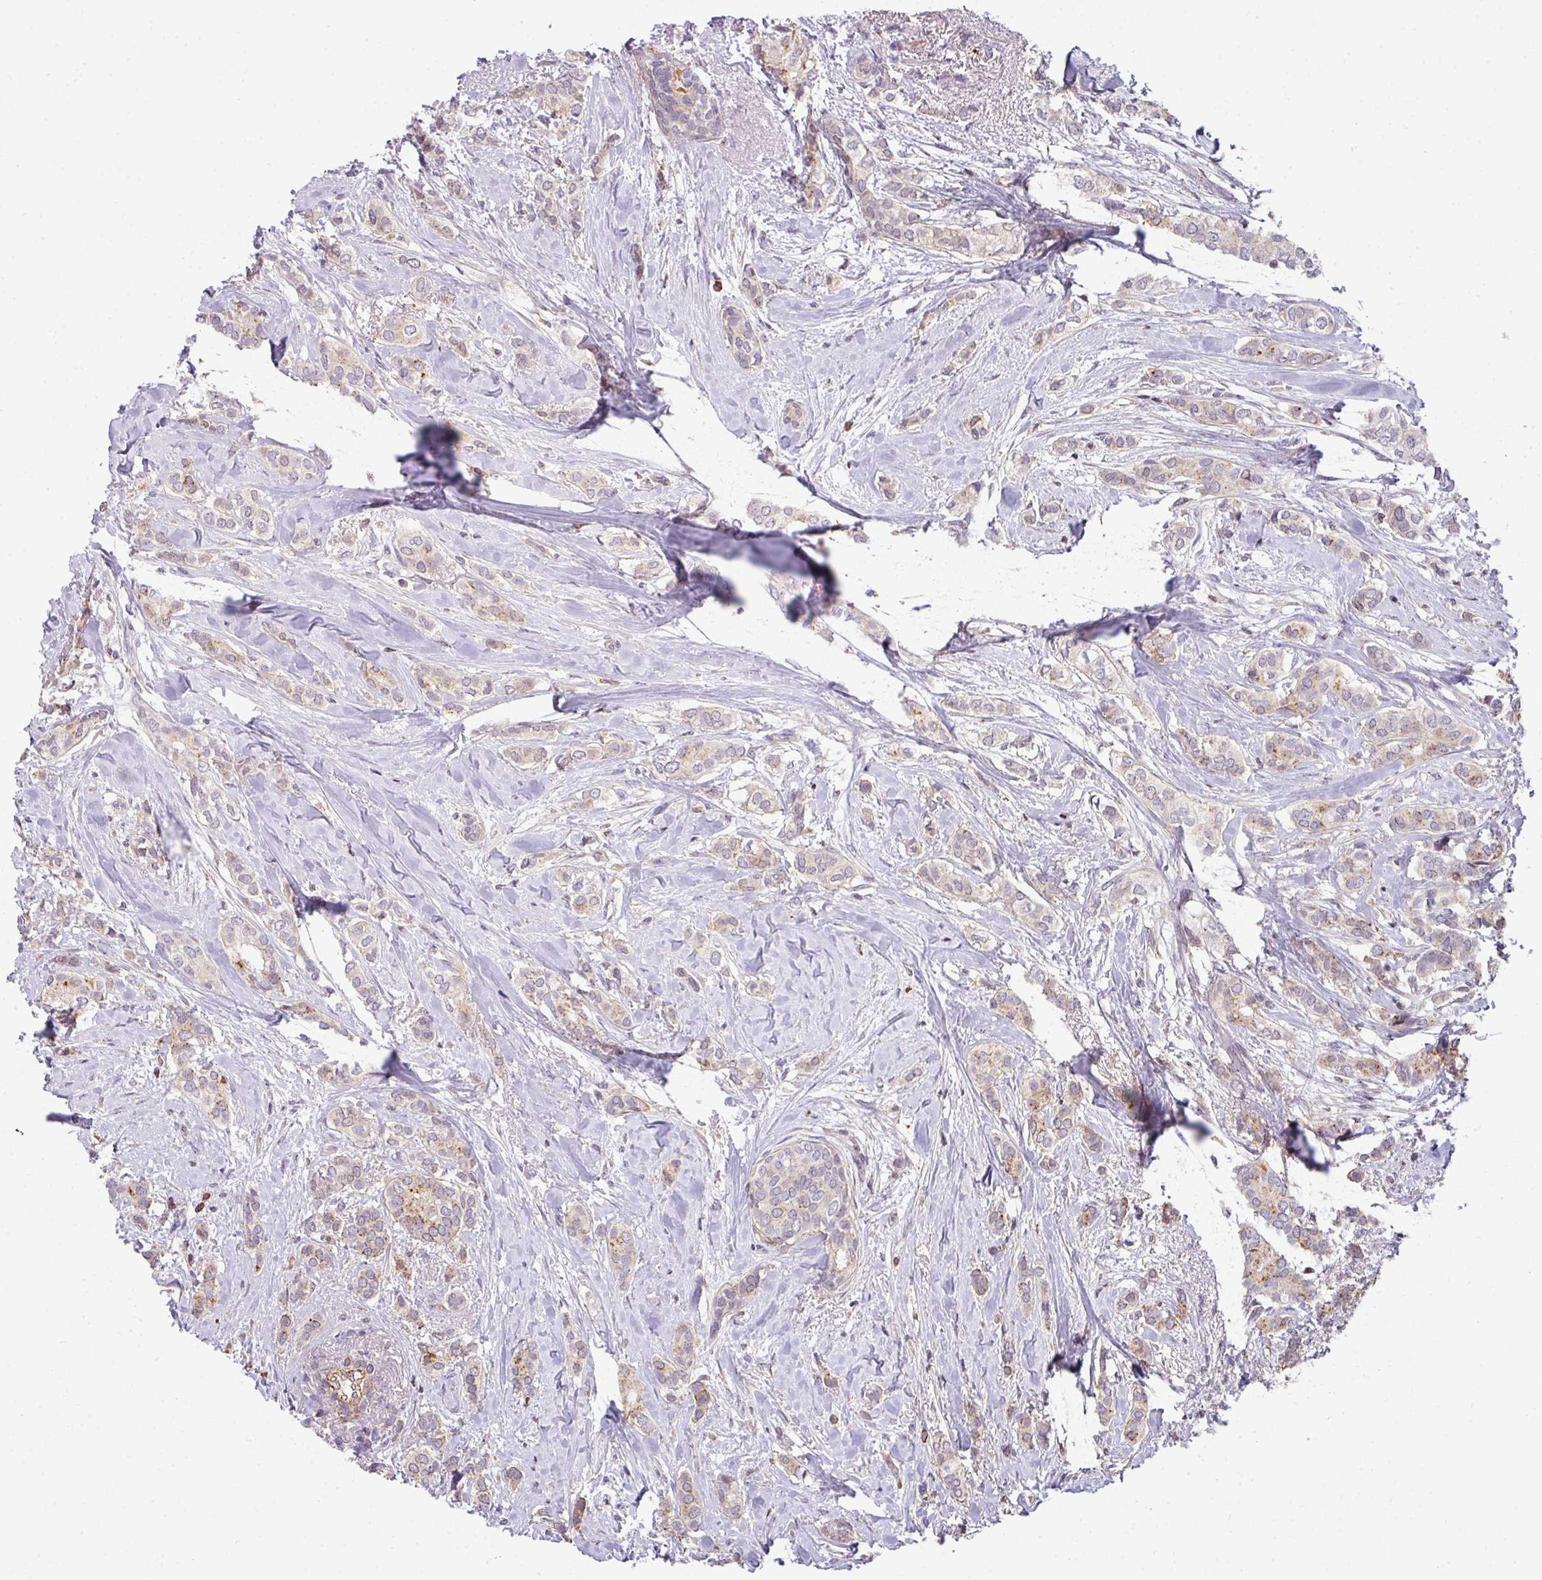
{"staining": {"intensity": "weak", "quantity": ">75%", "location": "cytoplasmic/membranous"}, "tissue": "breast cancer", "cell_type": "Tumor cells", "image_type": "cancer", "snomed": [{"axis": "morphology", "description": "Duct carcinoma"}, {"axis": "topography", "description": "Breast"}], "caption": "This histopathology image exhibits infiltrating ductal carcinoma (breast) stained with immunohistochemistry (IHC) to label a protein in brown. The cytoplasmic/membranous of tumor cells show weak positivity for the protein. Nuclei are counter-stained blue.", "gene": "STAT5A", "patient": {"sex": "female", "age": 73}}